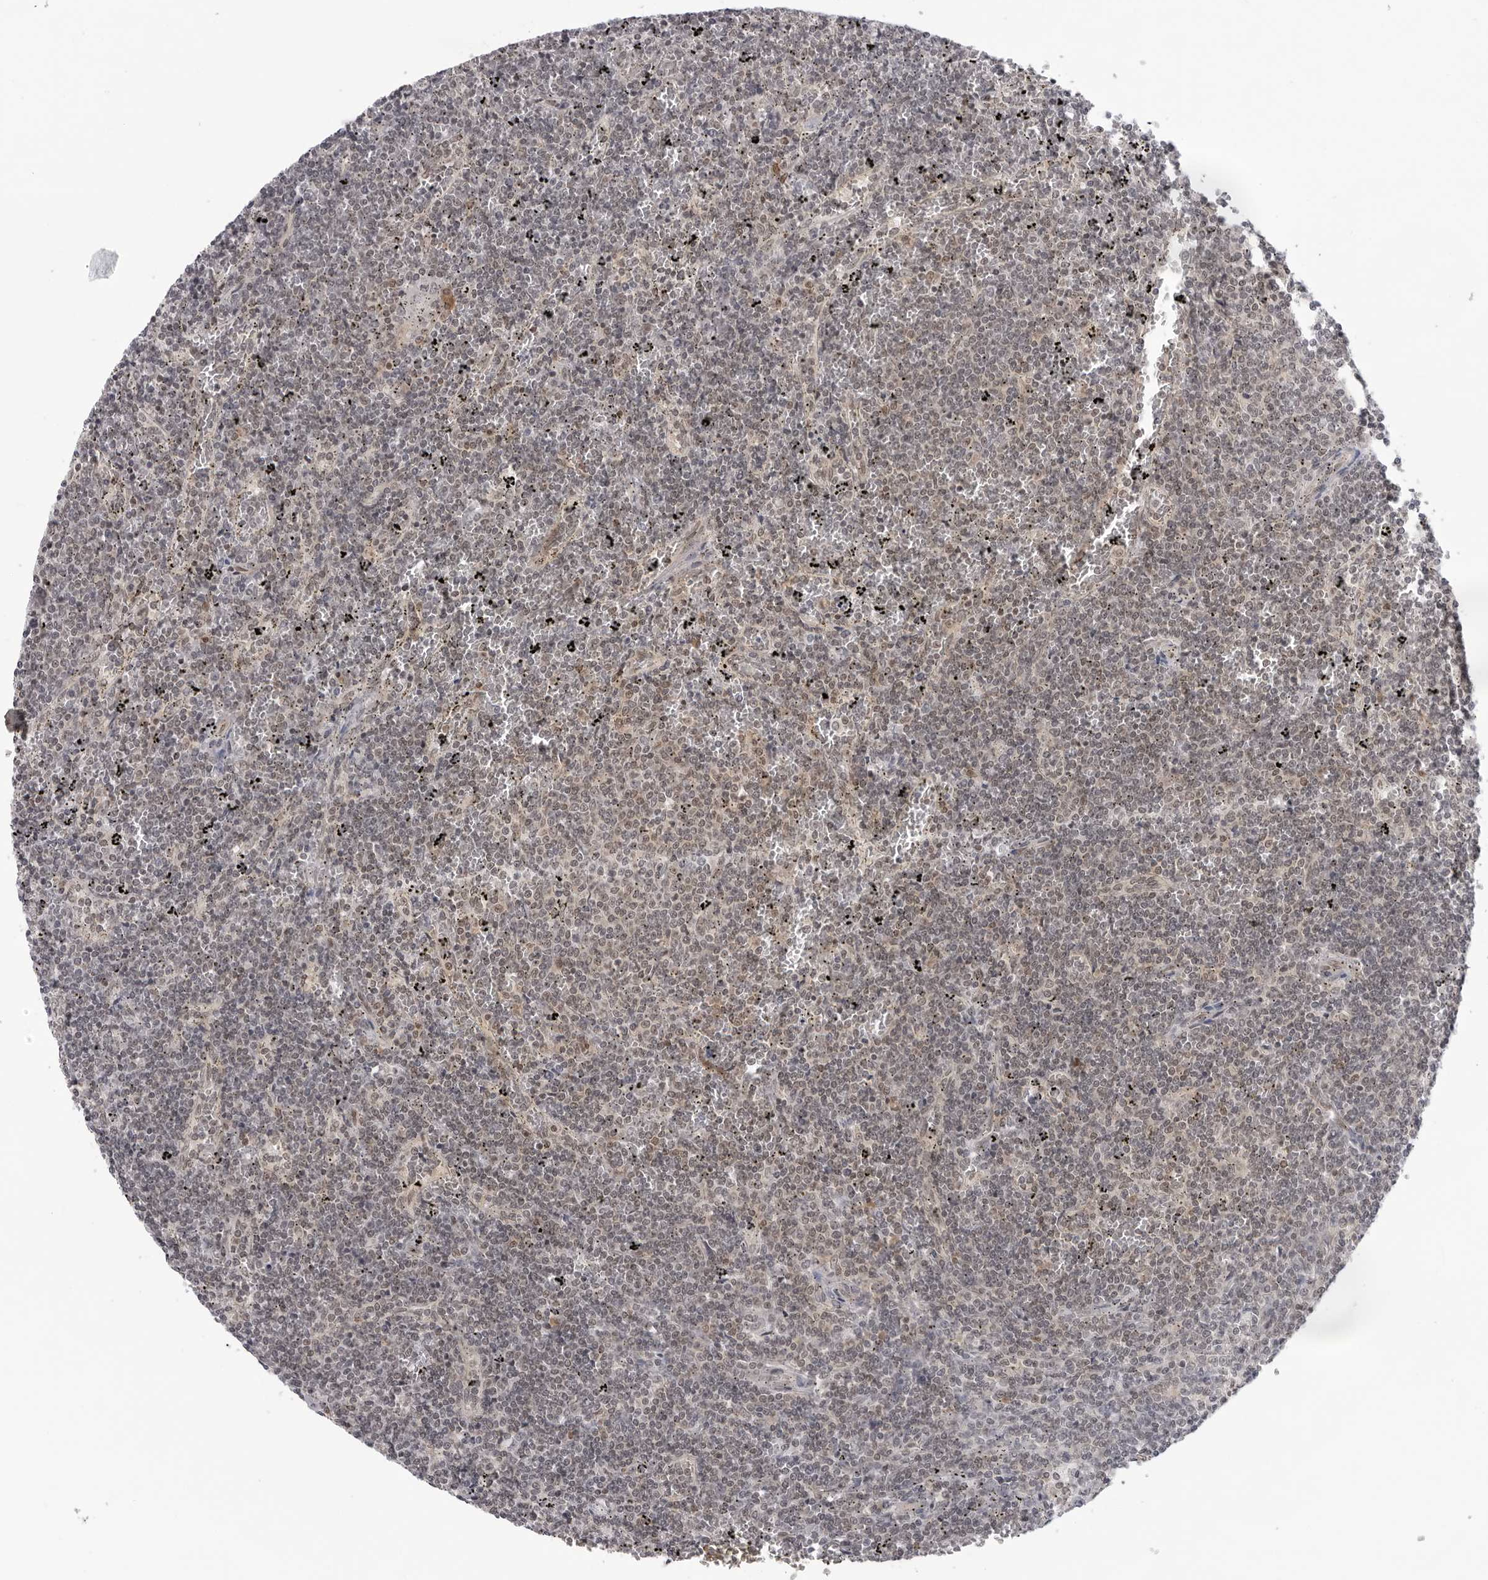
{"staining": {"intensity": "negative", "quantity": "none", "location": "none"}, "tissue": "lymphoma", "cell_type": "Tumor cells", "image_type": "cancer", "snomed": [{"axis": "morphology", "description": "Malignant lymphoma, non-Hodgkin's type, Low grade"}, {"axis": "topography", "description": "Spleen"}], "caption": "Immunohistochemistry image of human lymphoma stained for a protein (brown), which exhibits no staining in tumor cells.", "gene": "CASP7", "patient": {"sex": "female", "age": 50}}